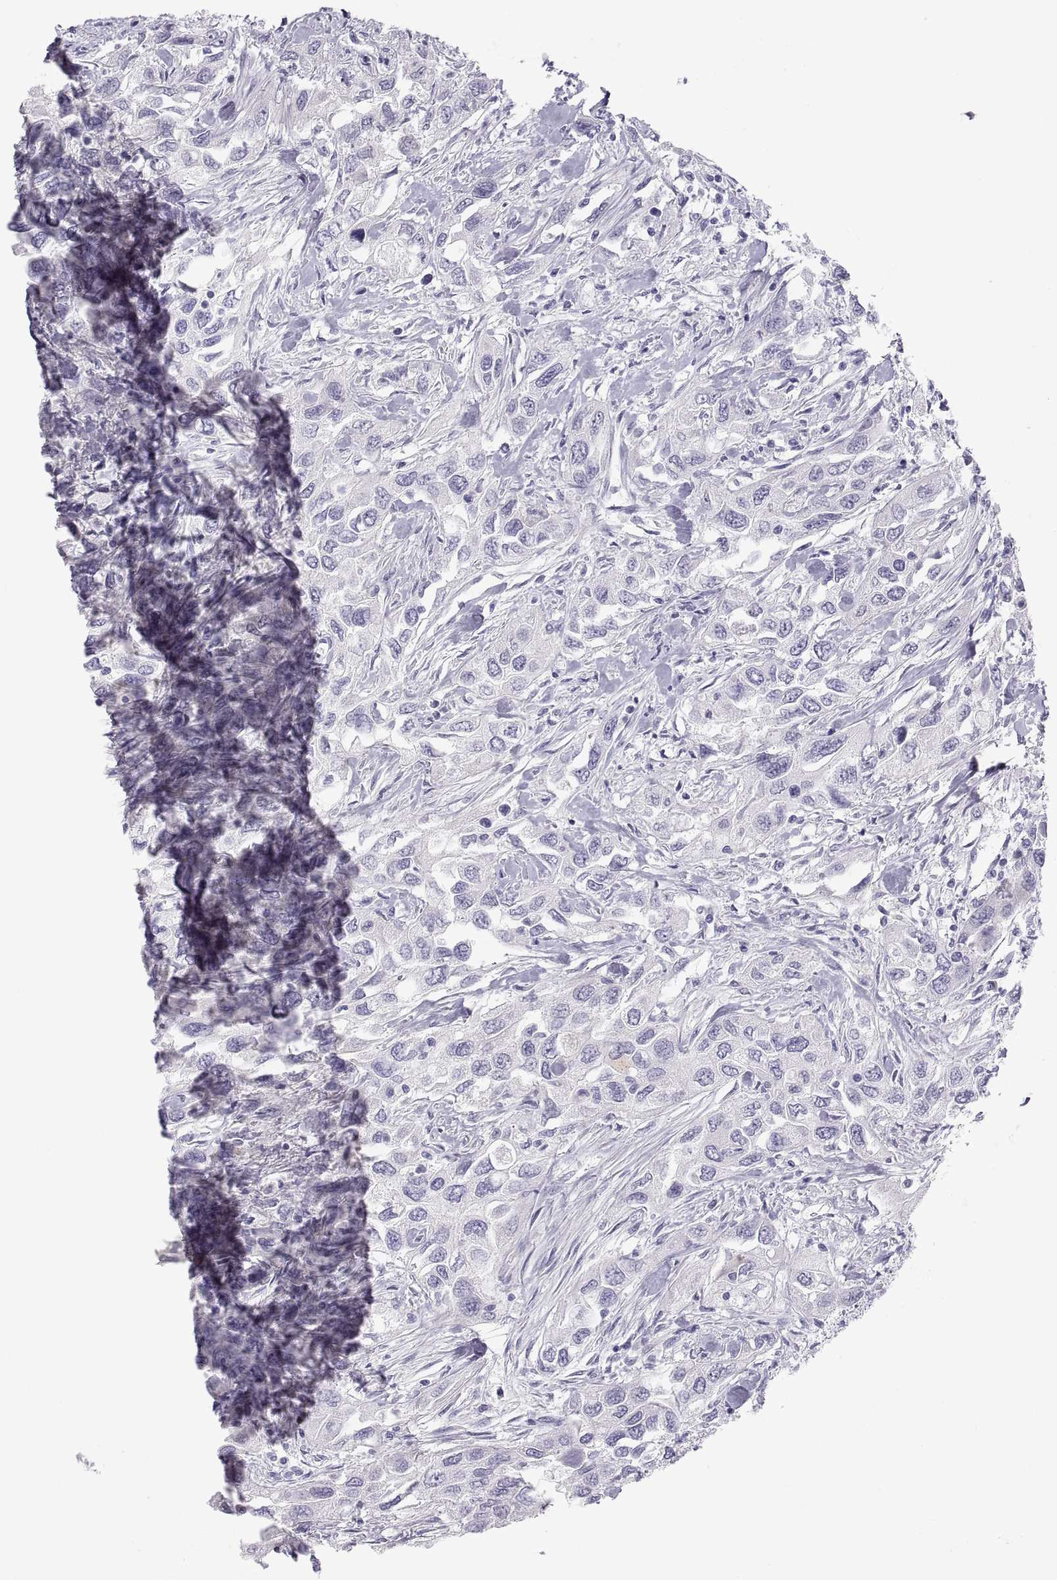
{"staining": {"intensity": "negative", "quantity": "none", "location": "none"}, "tissue": "urothelial cancer", "cell_type": "Tumor cells", "image_type": "cancer", "snomed": [{"axis": "morphology", "description": "Urothelial carcinoma, High grade"}, {"axis": "topography", "description": "Urinary bladder"}], "caption": "Tumor cells show no significant expression in urothelial cancer.", "gene": "MAGEB2", "patient": {"sex": "male", "age": 76}}